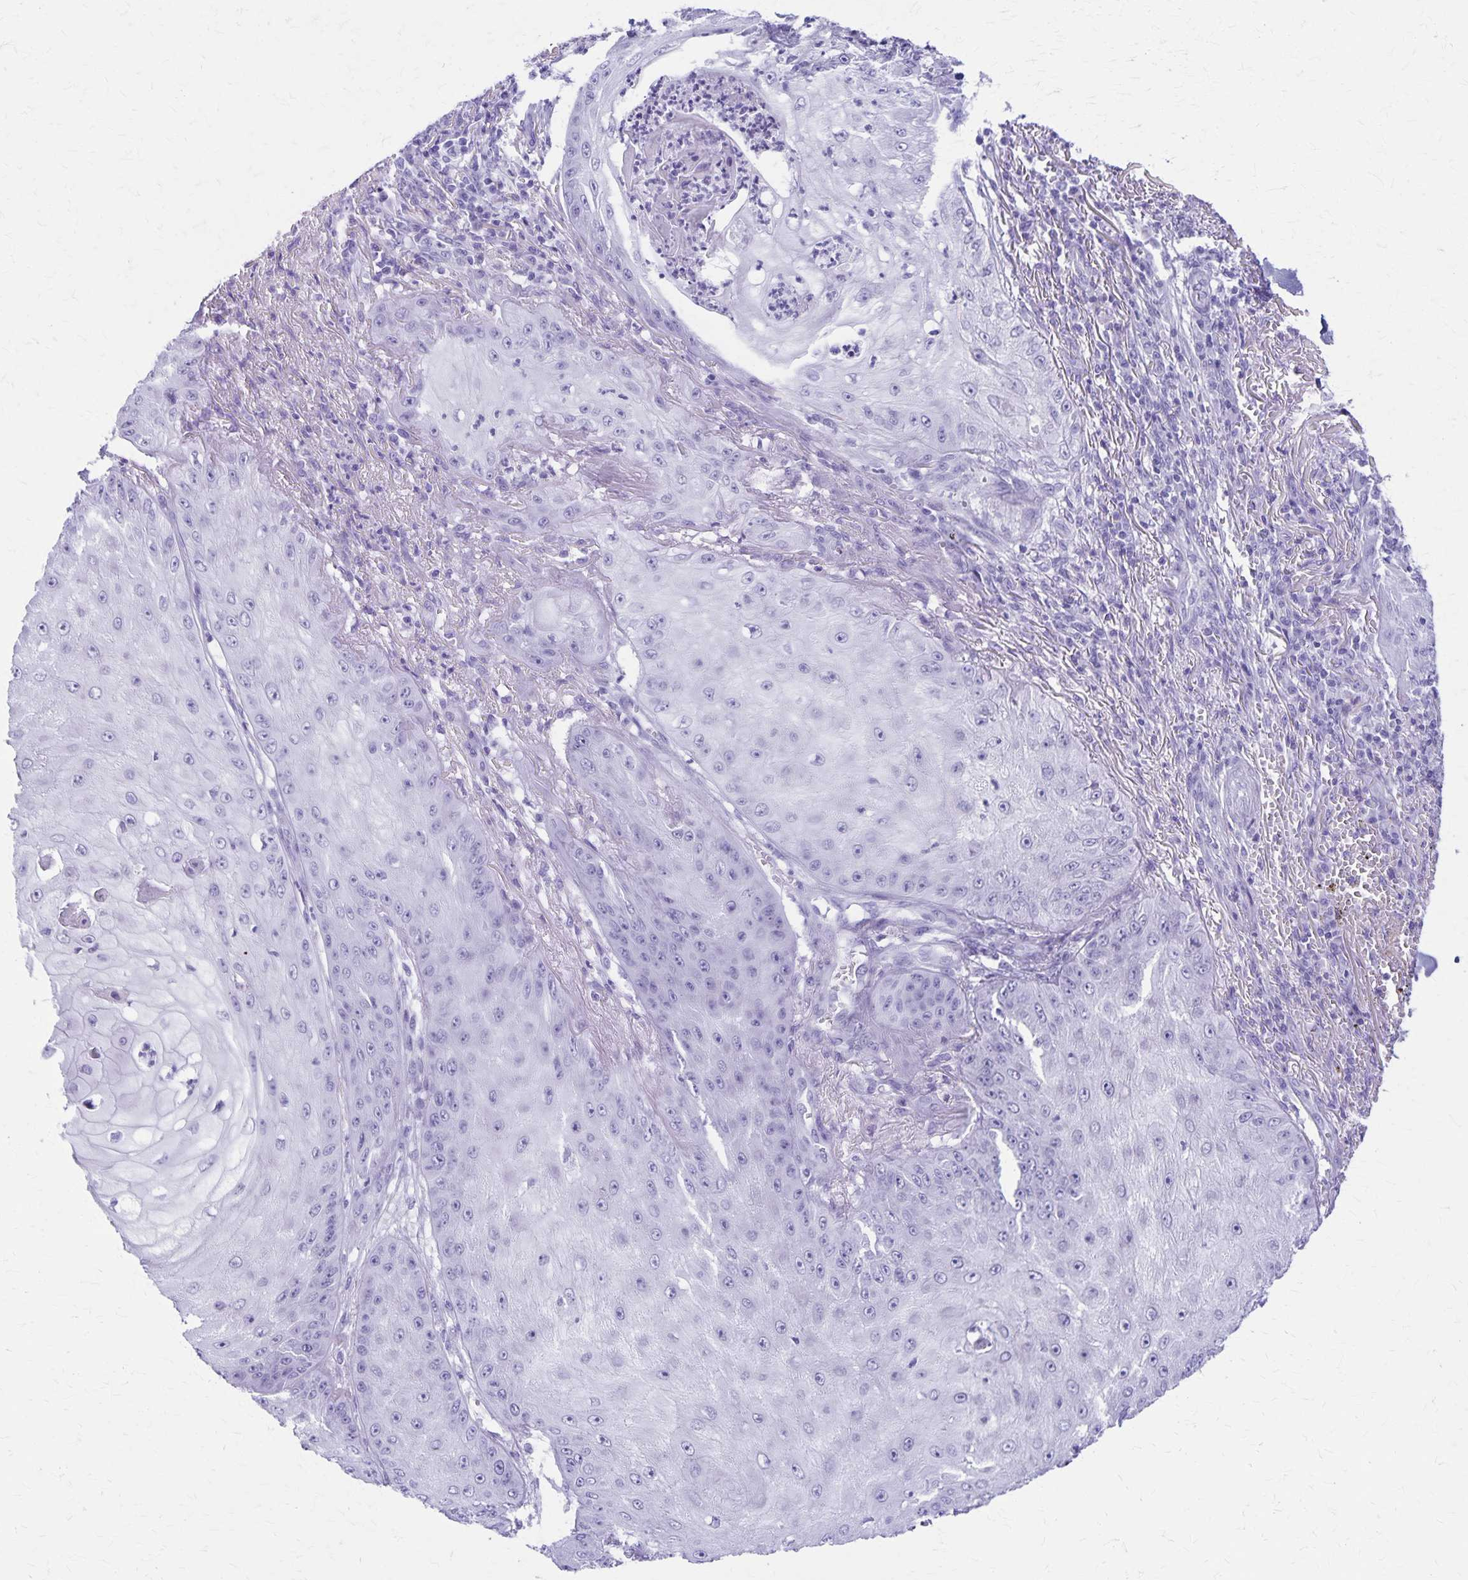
{"staining": {"intensity": "negative", "quantity": "none", "location": "none"}, "tissue": "skin cancer", "cell_type": "Tumor cells", "image_type": "cancer", "snomed": [{"axis": "morphology", "description": "Squamous cell carcinoma, NOS"}, {"axis": "topography", "description": "Skin"}], "caption": "A high-resolution histopathology image shows IHC staining of skin cancer (squamous cell carcinoma), which displays no significant staining in tumor cells.", "gene": "DEFA5", "patient": {"sex": "male", "age": 70}}